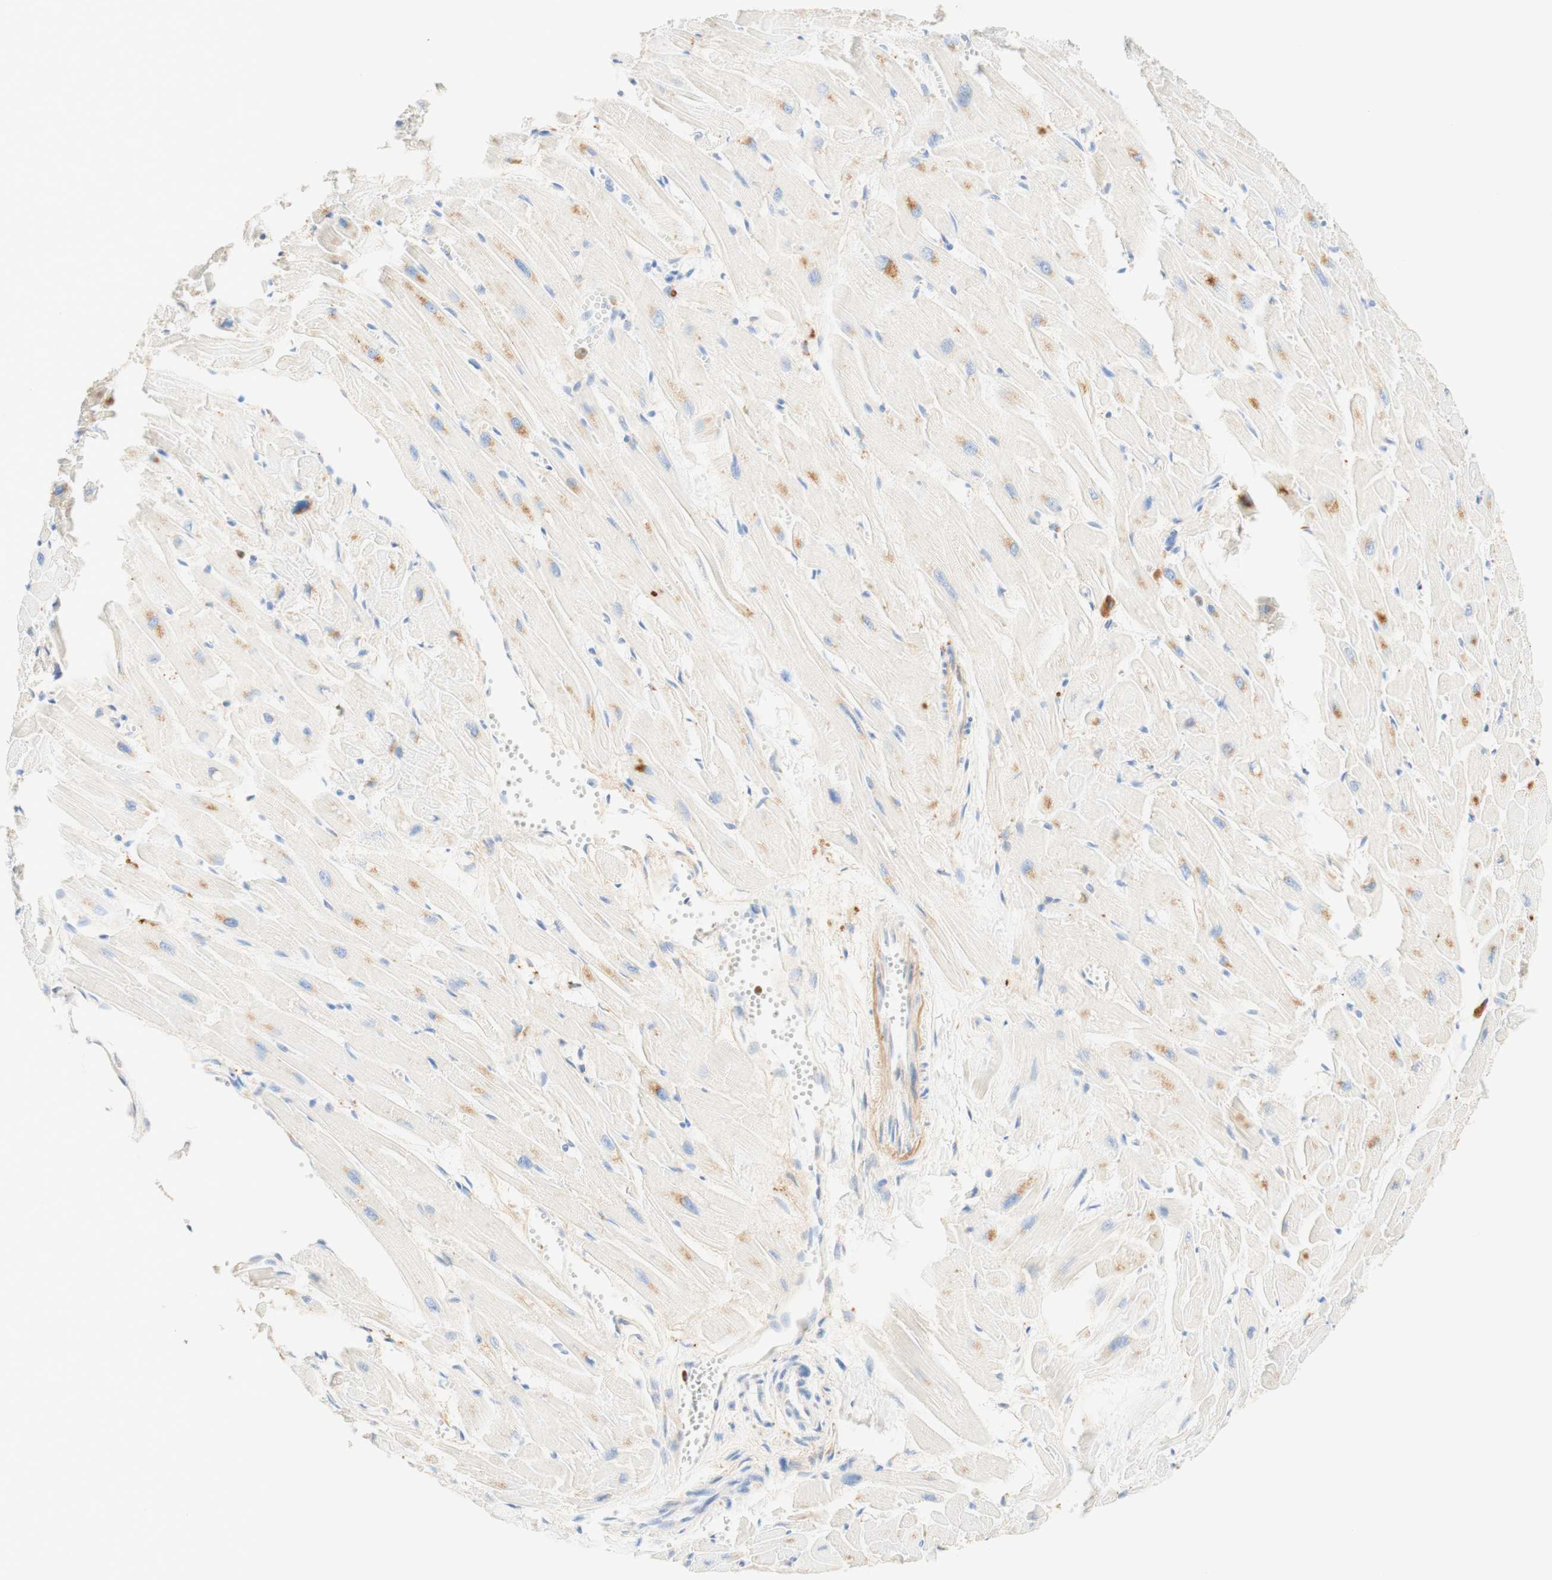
{"staining": {"intensity": "weak", "quantity": "25%-75%", "location": "cytoplasmic/membranous"}, "tissue": "heart muscle", "cell_type": "Cardiomyocytes", "image_type": "normal", "snomed": [{"axis": "morphology", "description": "Normal tissue, NOS"}, {"axis": "topography", "description": "Heart"}], "caption": "Protein expression analysis of unremarkable human heart muscle reveals weak cytoplasmic/membranous staining in approximately 25%-75% of cardiomyocytes. The protein of interest is shown in brown color, while the nuclei are stained blue.", "gene": "CD63", "patient": {"sex": "female", "age": 19}}